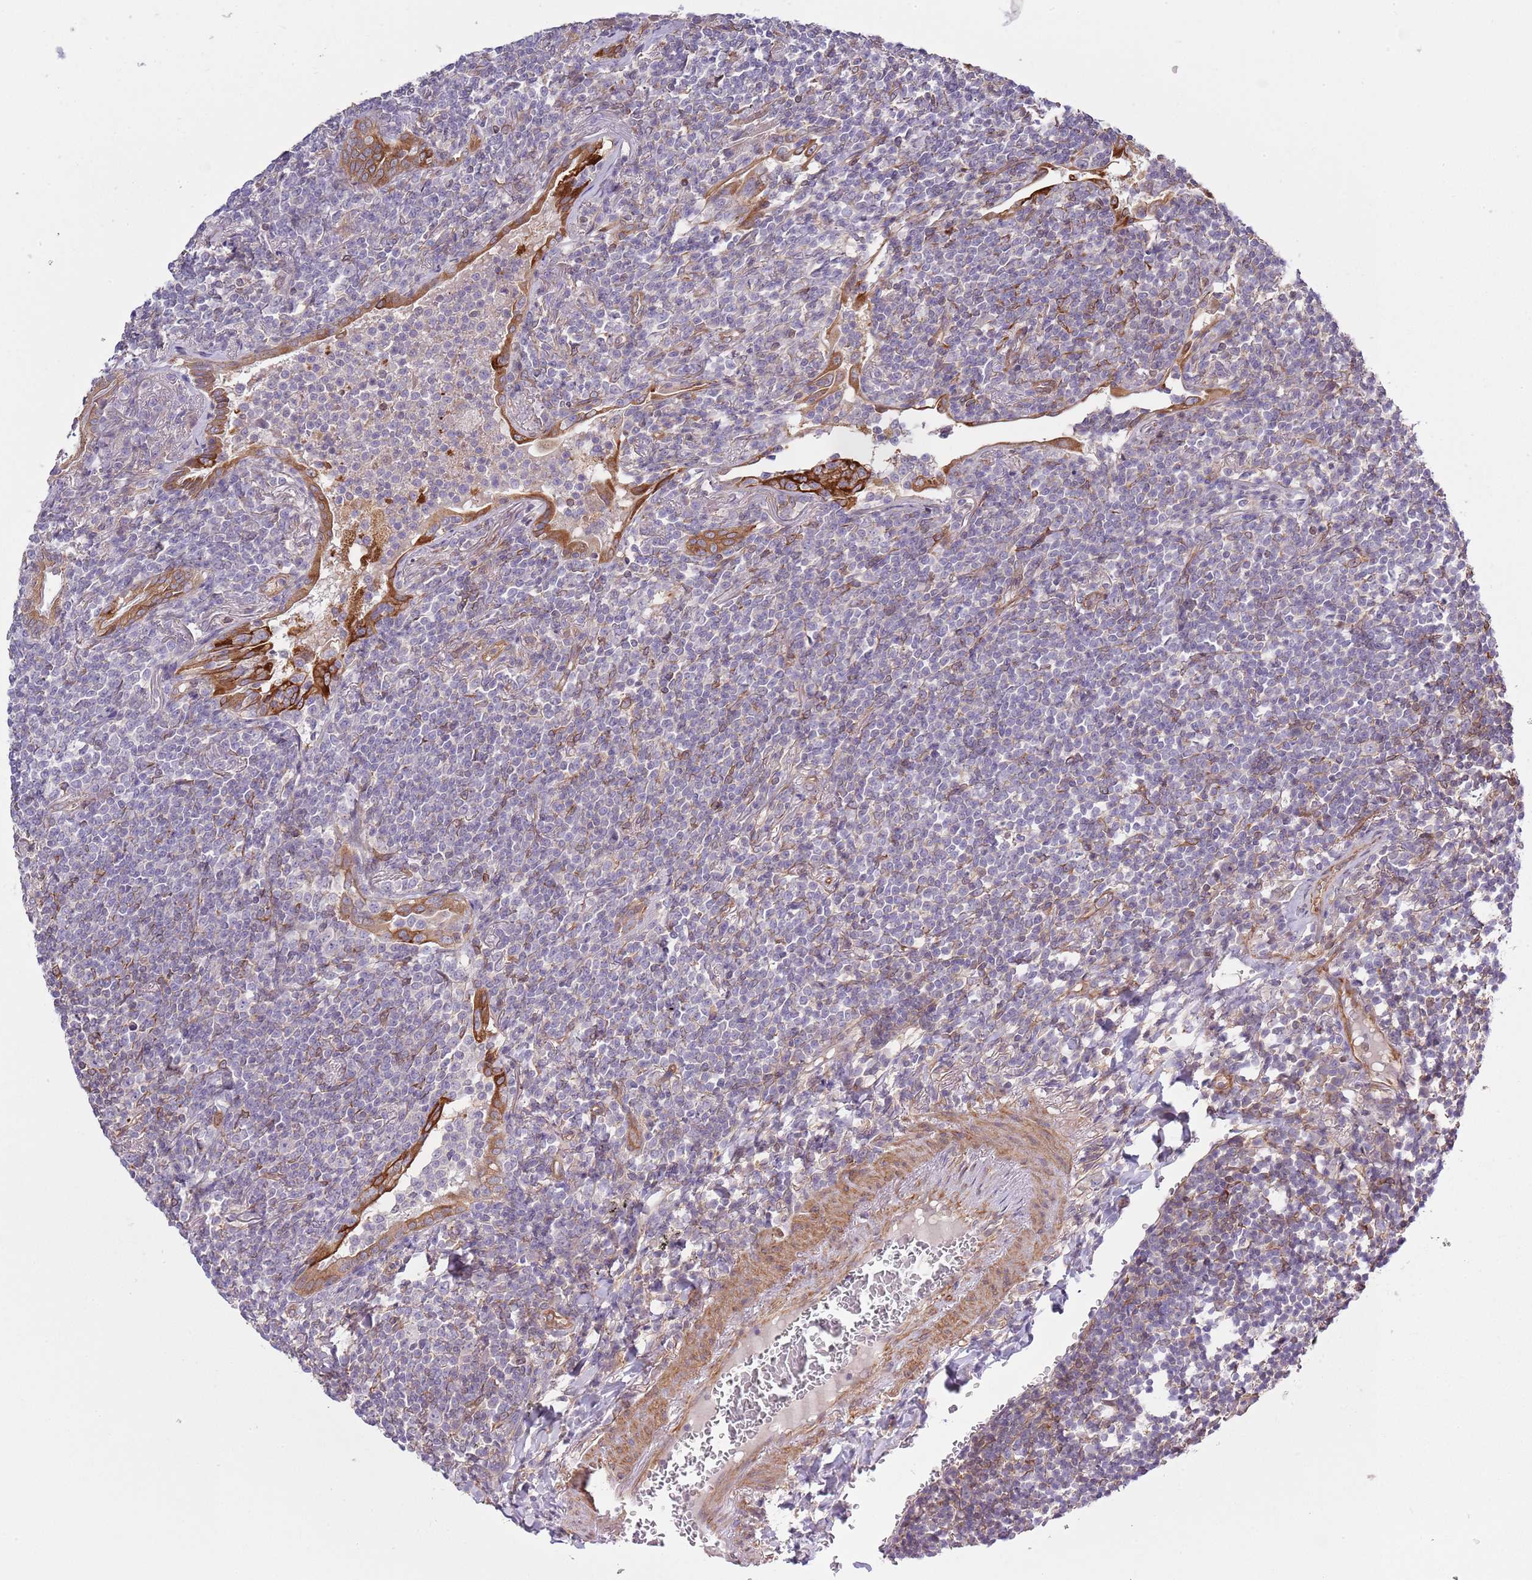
{"staining": {"intensity": "negative", "quantity": "none", "location": "none"}, "tissue": "lymphoma", "cell_type": "Tumor cells", "image_type": "cancer", "snomed": [{"axis": "morphology", "description": "Malignant lymphoma, non-Hodgkin's type, Low grade"}, {"axis": "topography", "description": "Lung"}], "caption": "Immunohistochemical staining of low-grade malignant lymphoma, non-Hodgkin's type reveals no significant positivity in tumor cells.", "gene": "LPIN2", "patient": {"sex": "female", "age": 71}}